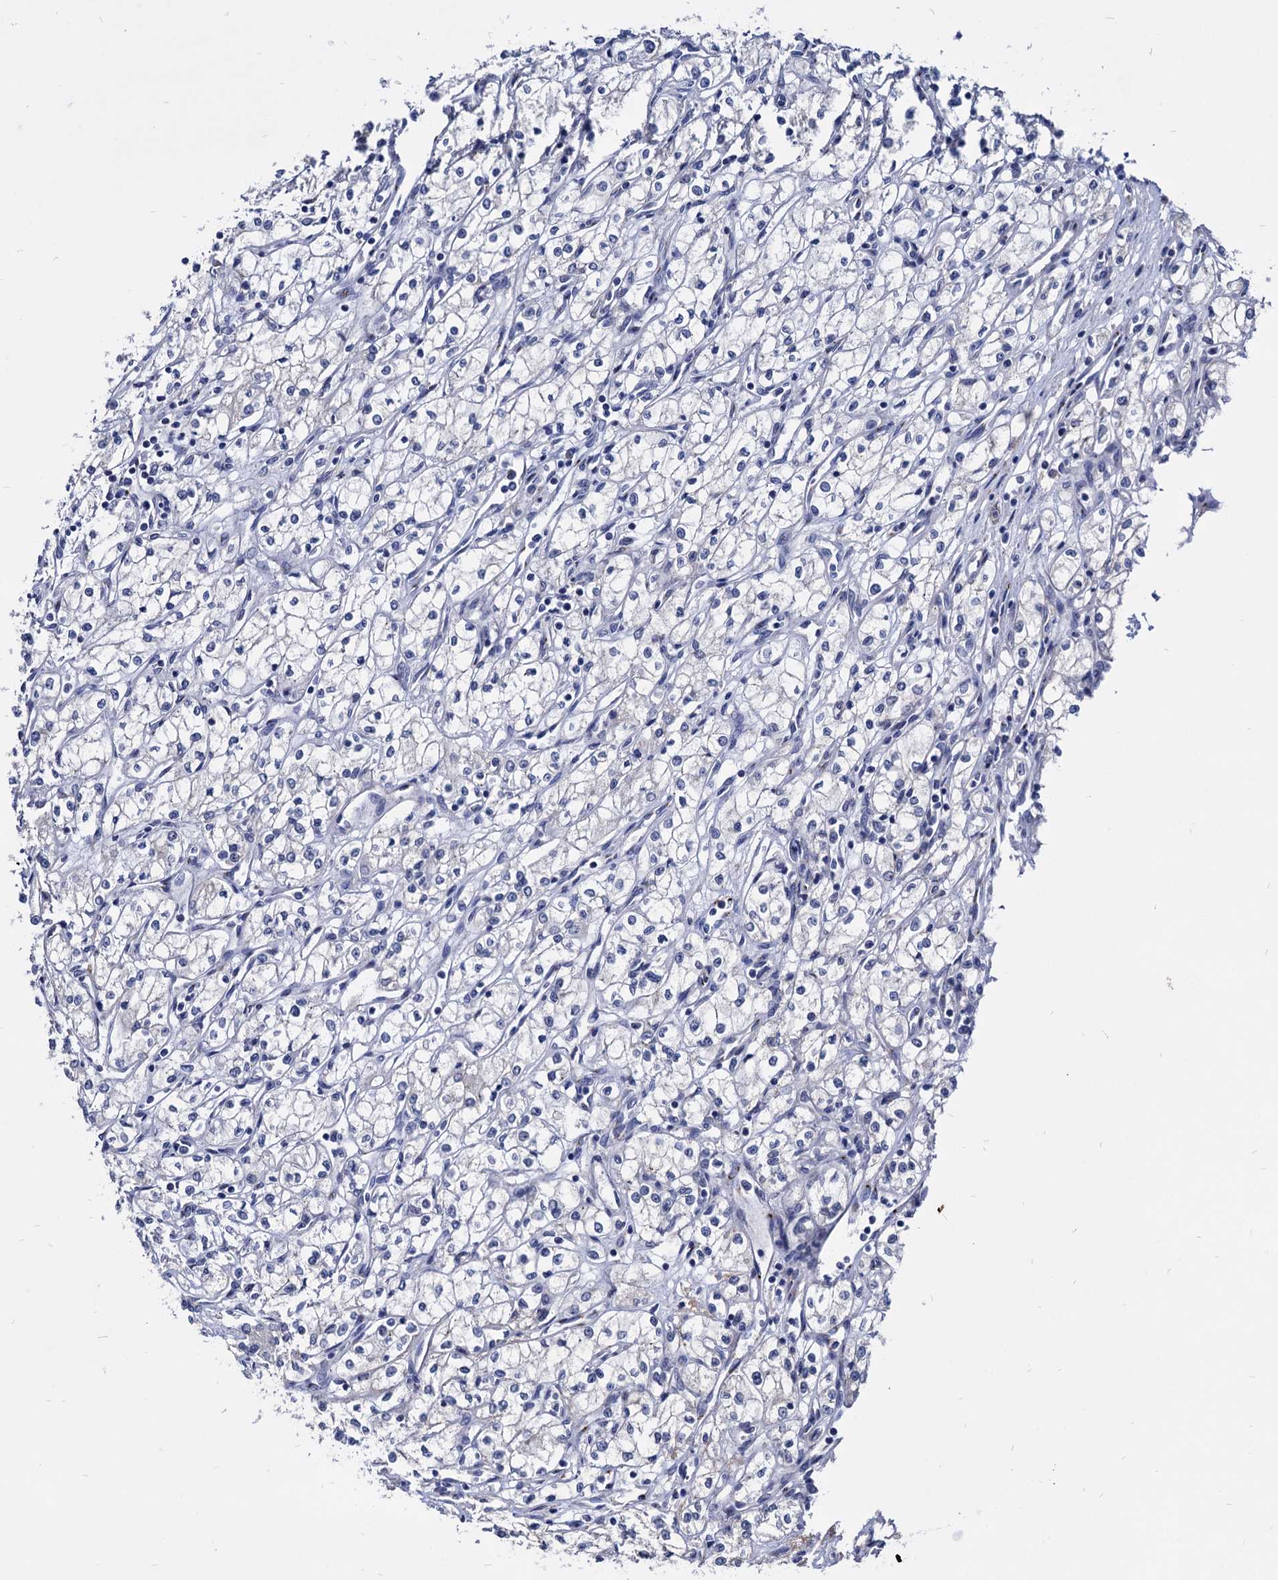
{"staining": {"intensity": "negative", "quantity": "none", "location": "none"}, "tissue": "renal cancer", "cell_type": "Tumor cells", "image_type": "cancer", "snomed": [{"axis": "morphology", "description": "Adenocarcinoma, NOS"}, {"axis": "topography", "description": "Kidney"}], "caption": "Immunohistochemical staining of human renal adenocarcinoma demonstrates no significant expression in tumor cells.", "gene": "ESD", "patient": {"sex": "male", "age": 59}}